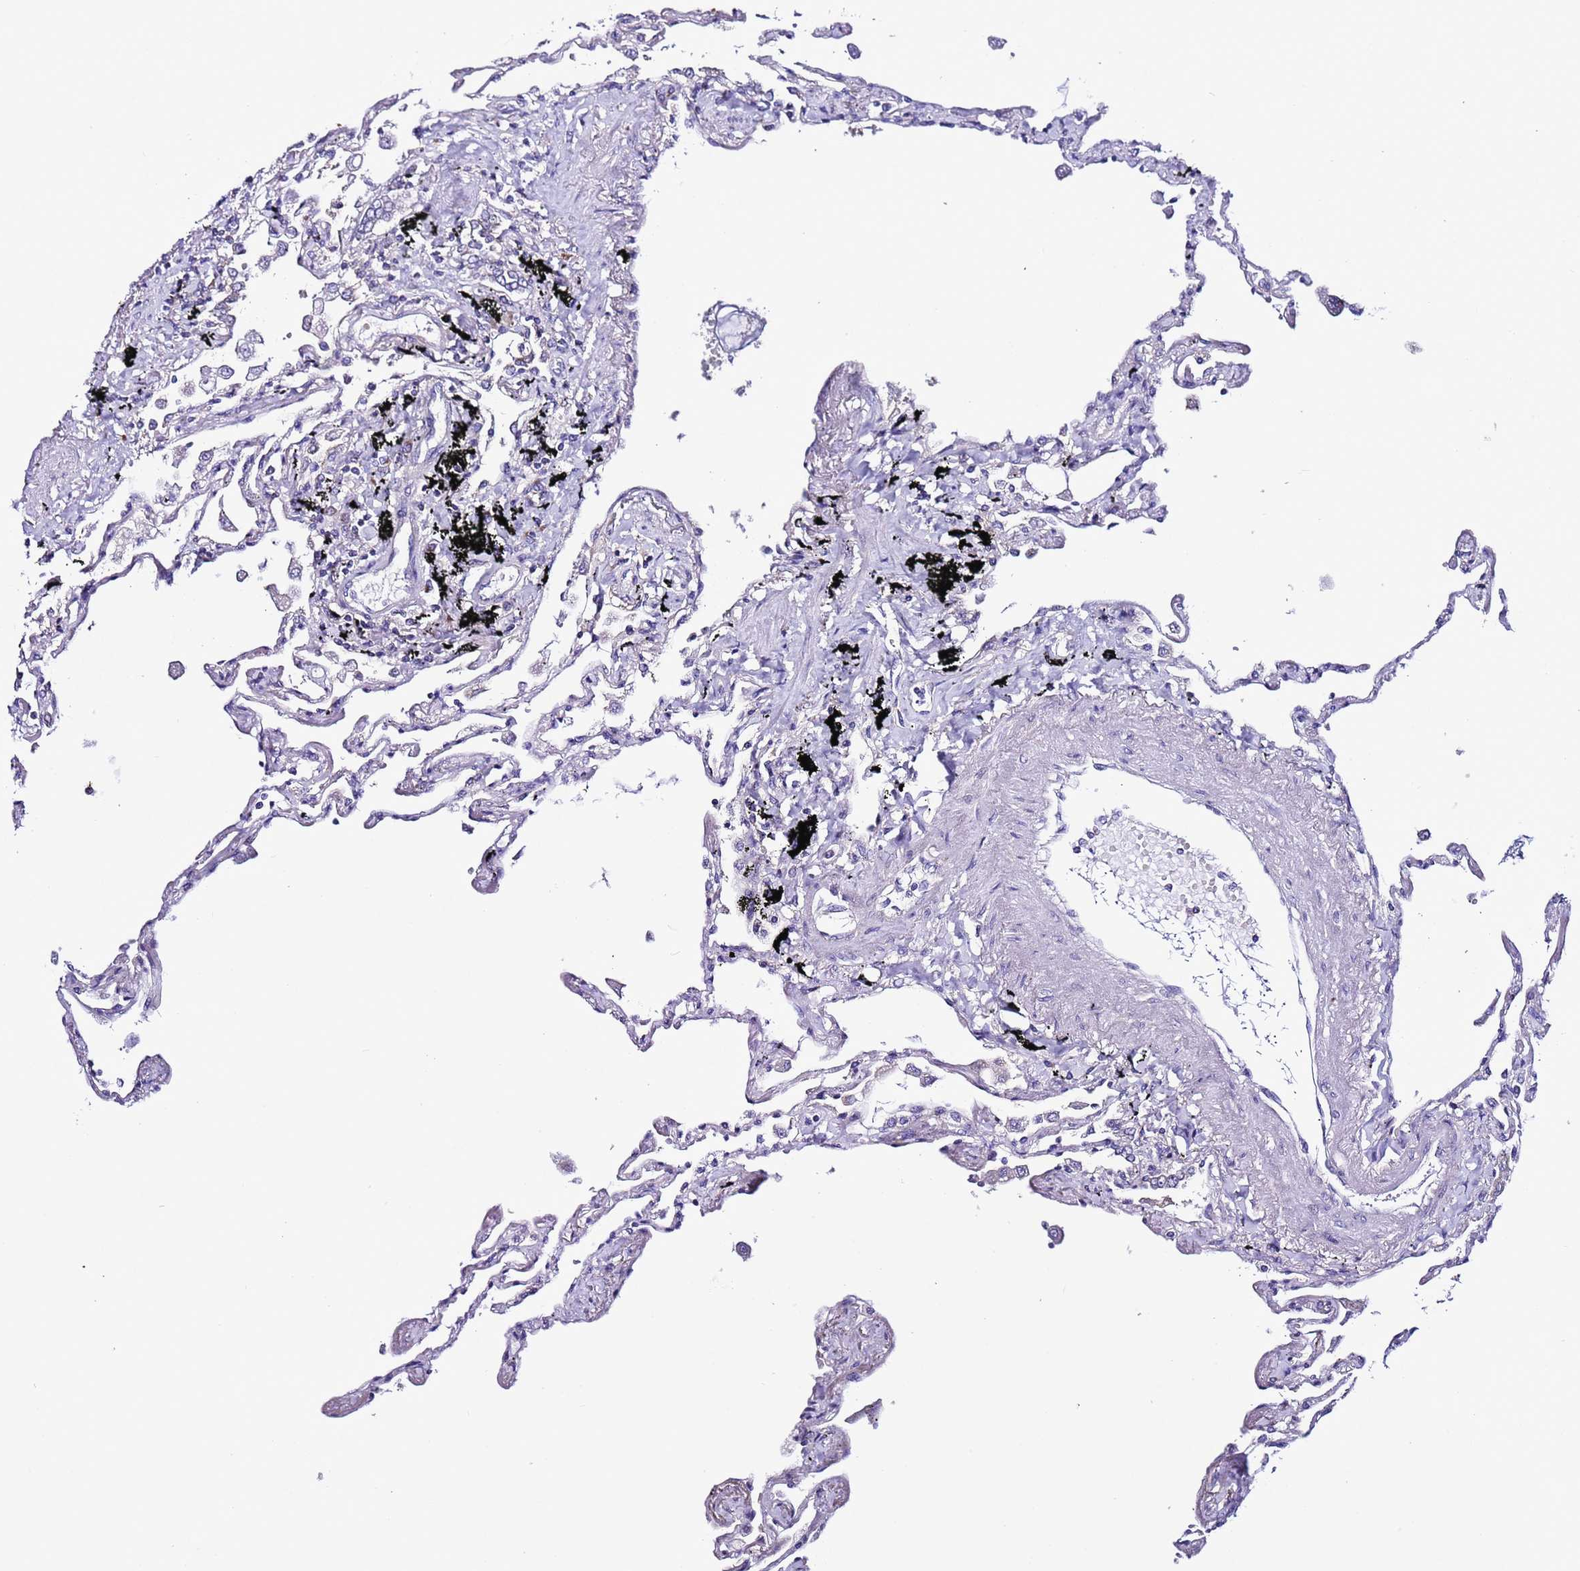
{"staining": {"intensity": "negative", "quantity": "none", "location": "none"}, "tissue": "lung", "cell_type": "Alveolar cells", "image_type": "normal", "snomed": [{"axis": "morphology", "description": "Normal tissue, NOS"}, {"axis": "topography", "description": "Lung"}], "caption": "High magnification brightfield microscopy of unremarkable lung stained with DAB (3,3'-diaminobenzidine) (brown) and counterstained with hematoxylin (blue): alveolar cells show no significant expression. Nuclei are stained in blue.", "gene": "AHI1", "patient": {"sex": "female", "age": 67}}